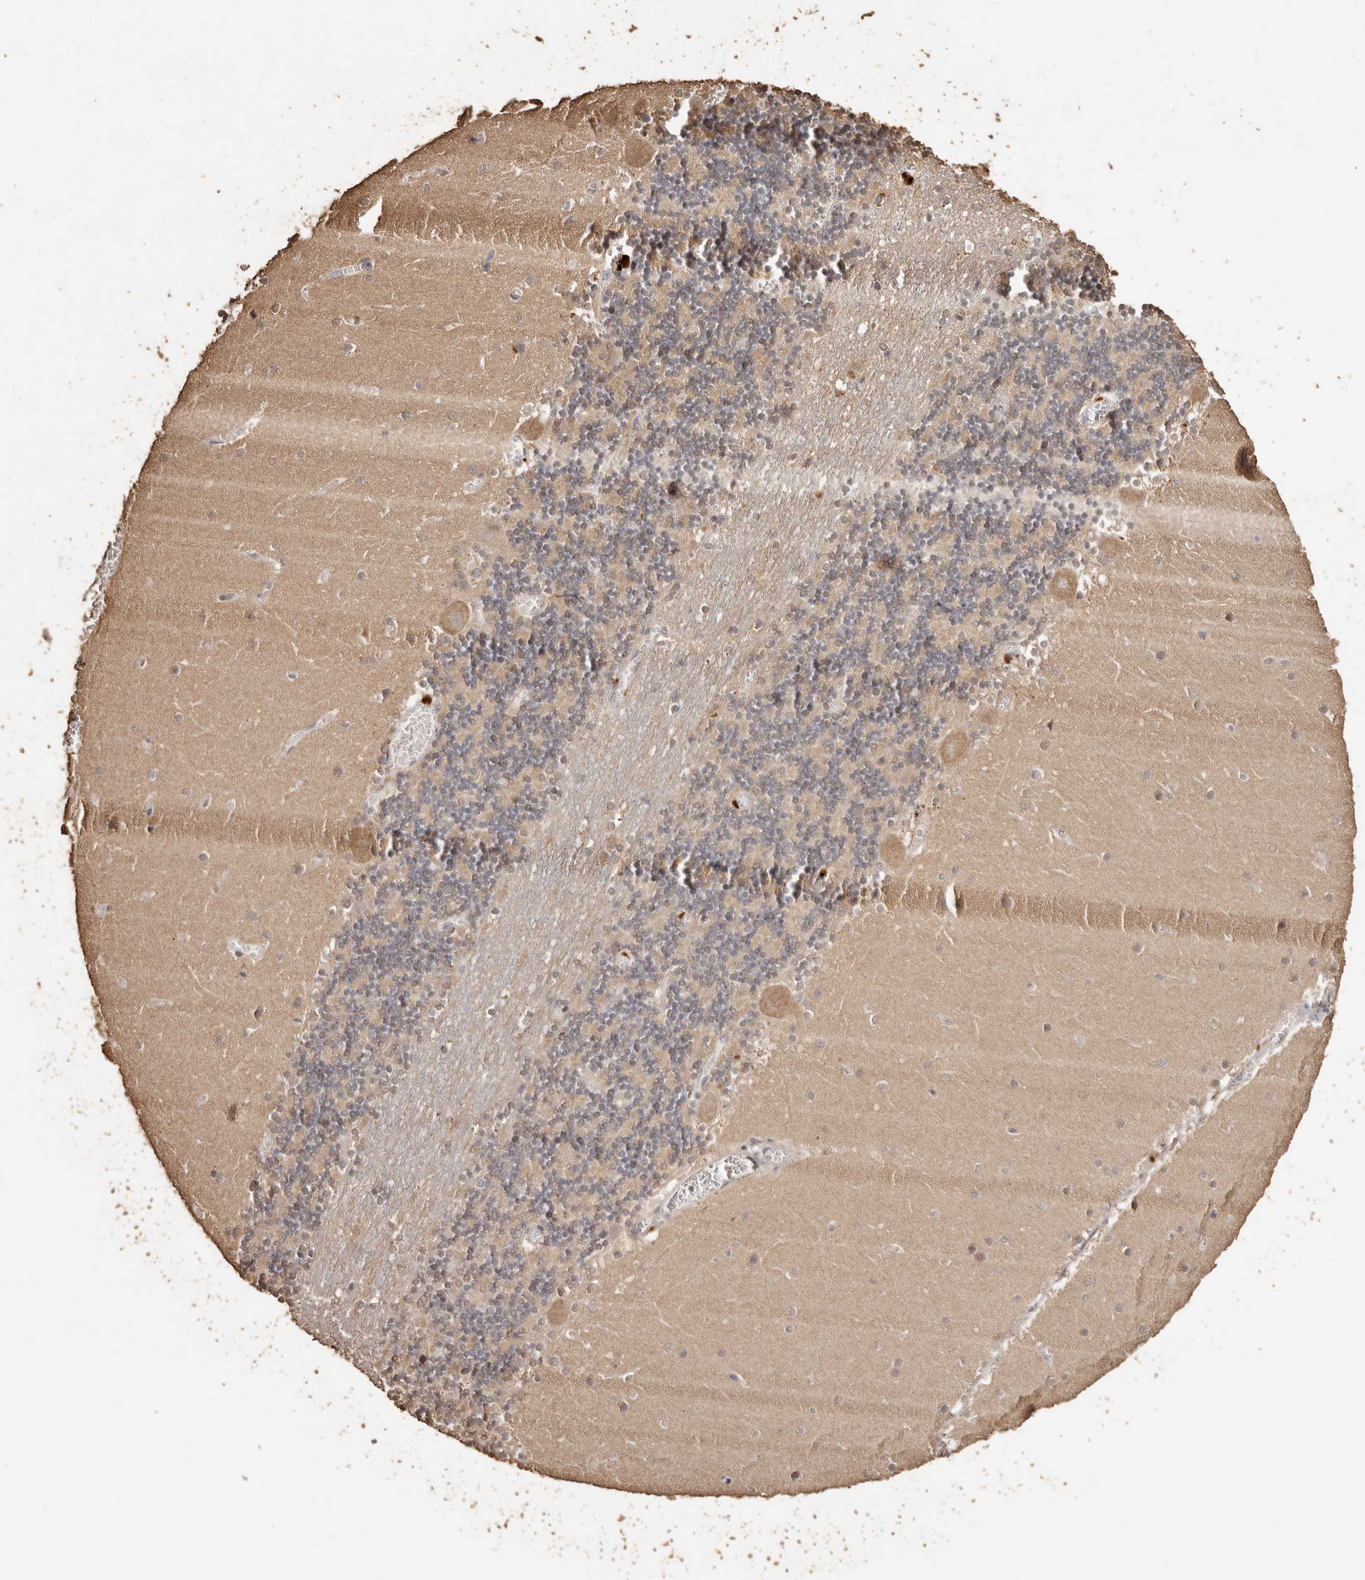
{"staining": {"intensity": "weak", "quantity": "25%-75%", "location": "cytoplasmic/membranous,nuclear"}, "tissue": "cerebellum", "cell_type": "Cells in granular layer", "image_type": "normal", "snomed": [{"axis": "morphology", "description": "Normal tissue, NOS"}, {"axis": "topography", "description": "Cerebellum"}], "caption": "This is a photomicrograph of immunohistochemistry staining of unremarkable cerebellum, which shows weak staining in the cytoplasmic/membranous,nuclear of cells in granular layer.", "gene": "PKDCC", "patient": {"sex": "female", "age": 28}}